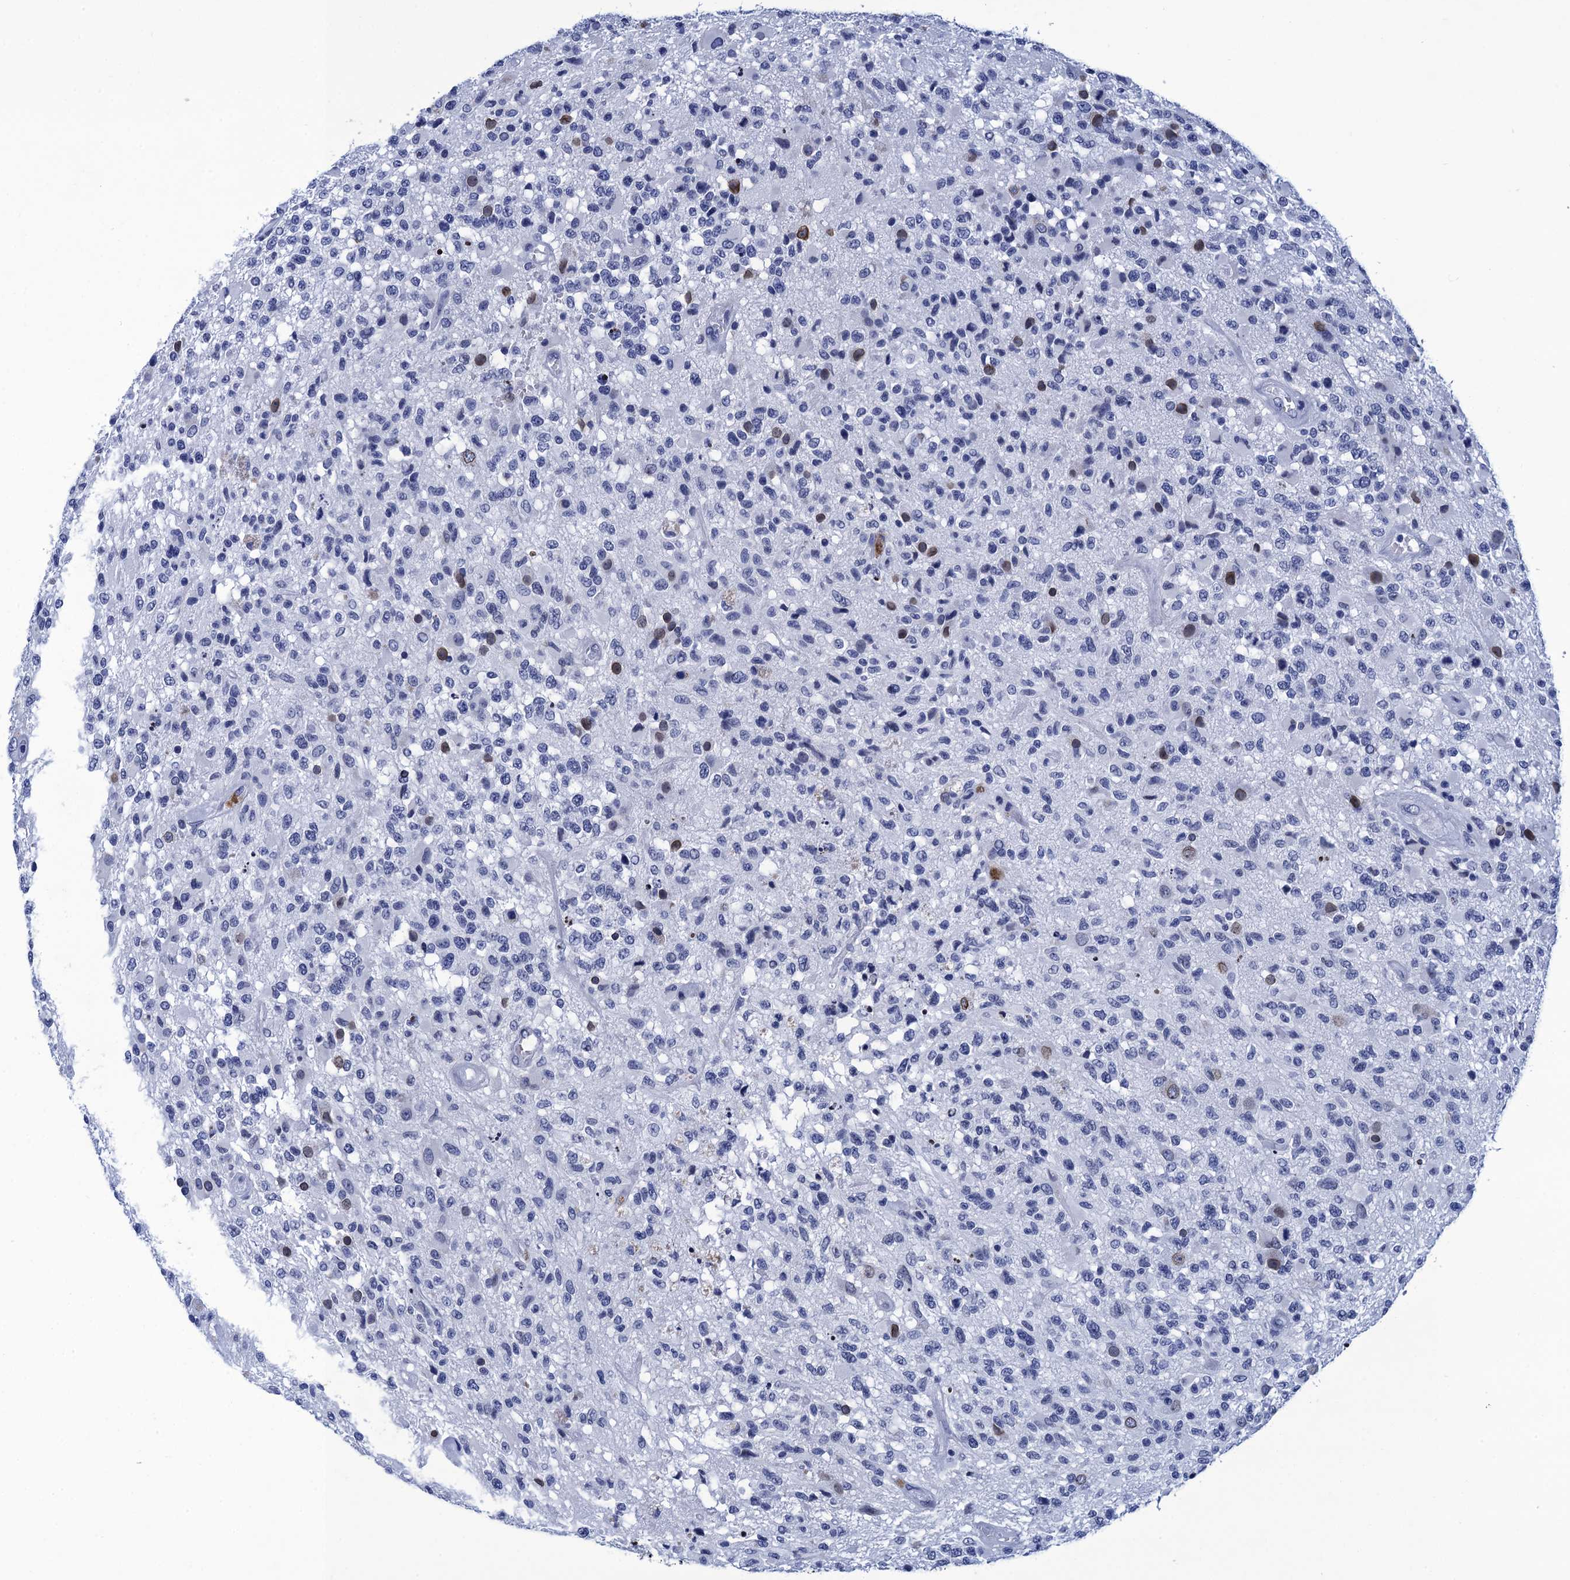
{"staining": {"intensity": "negative", "quantity": "none", "location": "none"}, "tissue": "glioma", "cell_type": "Tumor cells", "image_type": "cancer", "snomed": [{"axis": "morphology", "description": "Glioma, malignant, High grade"}, {"axis": "morphology", "description": "Glioblastoma, NOS"}, {"axis": "topography", "description": "Brain"}], "caption": "DAB immunohistochemical staining of human glioma shows no significant positivity in tumor cells. (DAB immunohistochemistry (IHC) visualized using brightfield microscopy, high magnification).", "gene": "METTL25", "patient": {"sex": "male", "age": 60}}